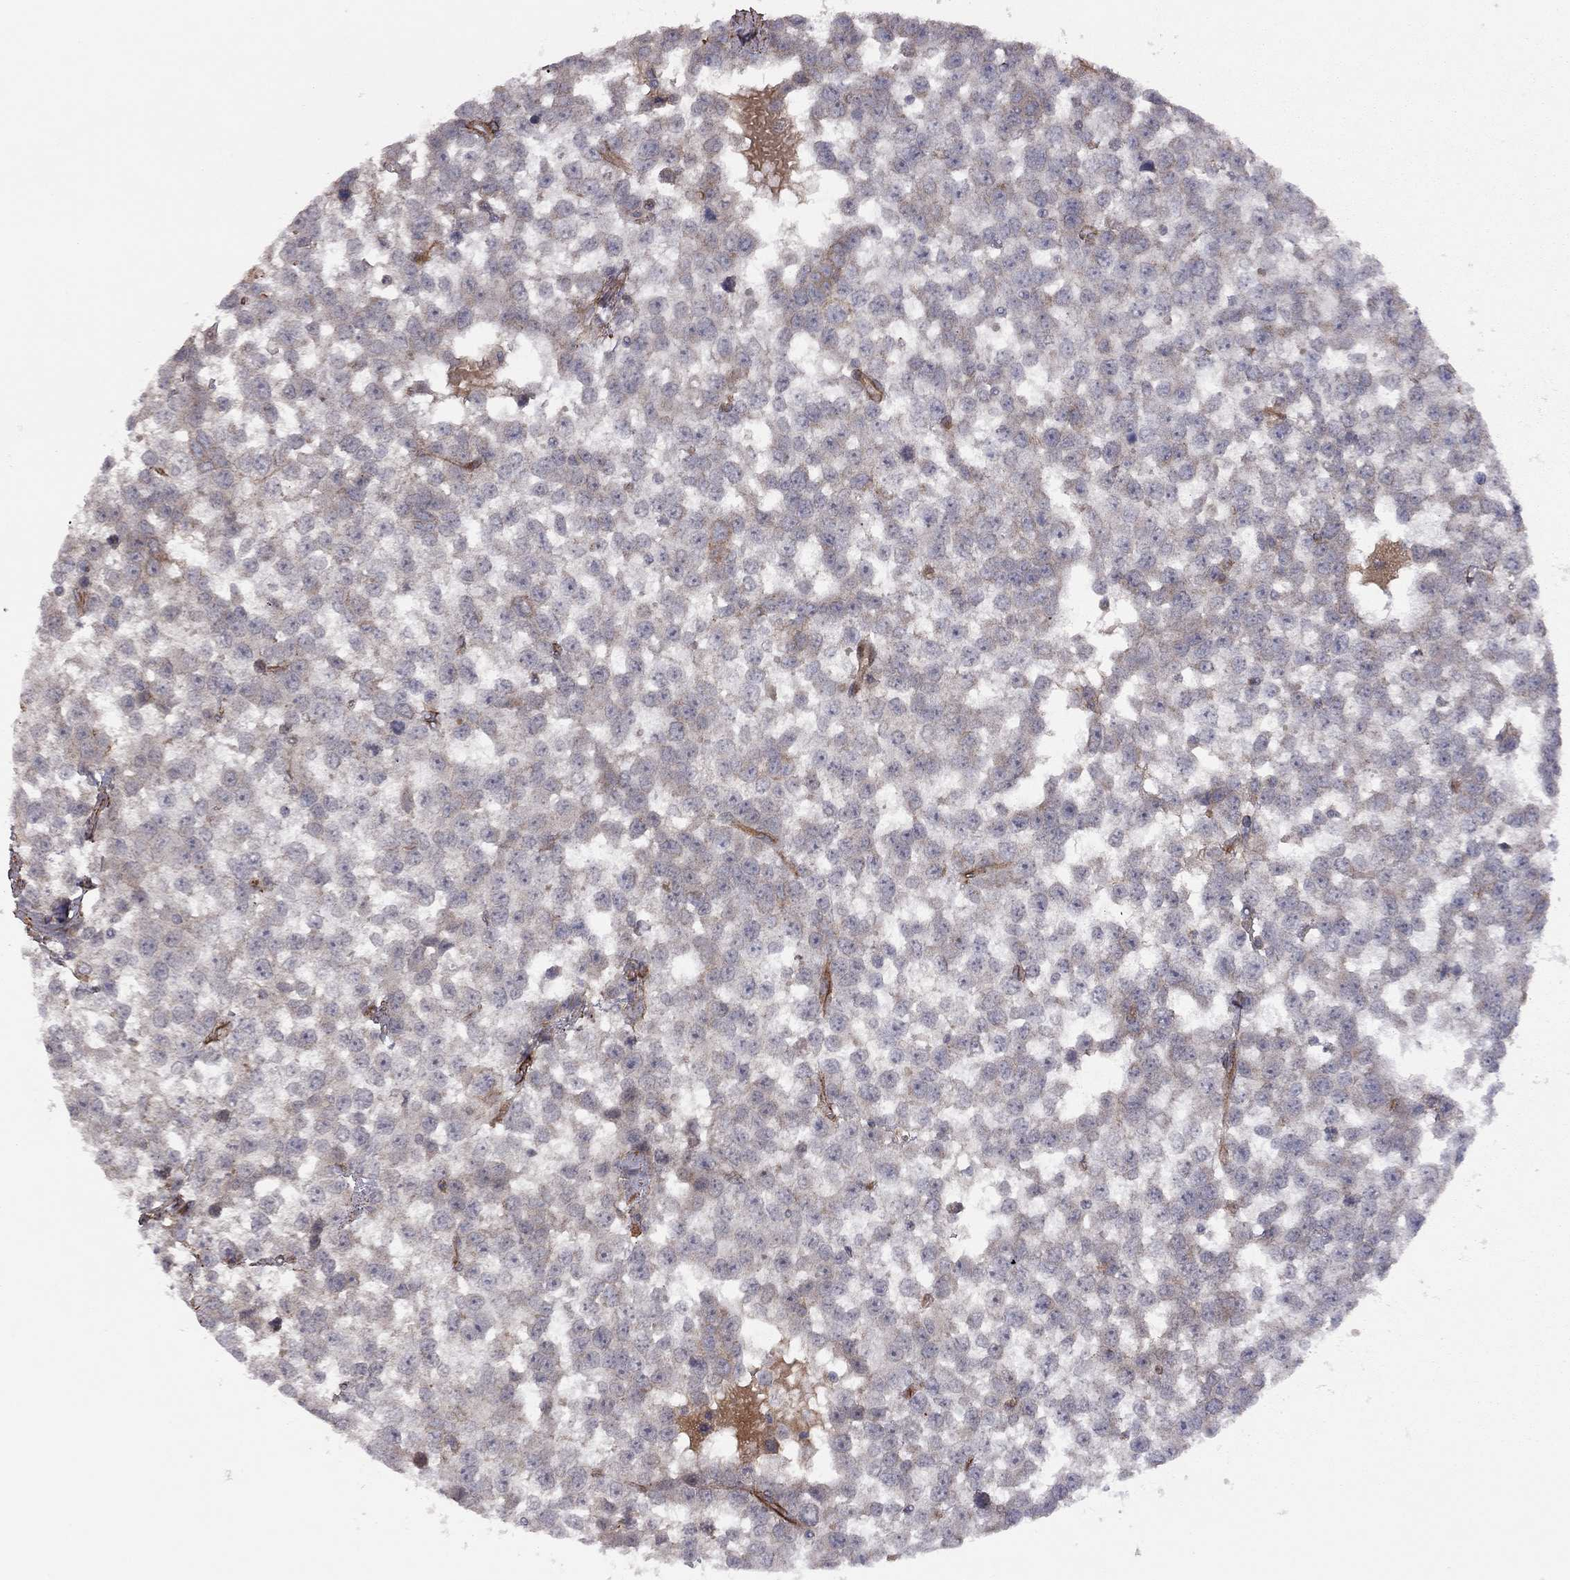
{"staining": {"intensity": "negative", "quantity": "none", "location": "none"}, "tissue": "testis cancer", "cell_type": "Tumor cells", "image_type": "cancer", "snomed": [{"axis": "morphology", "description": "Normal tissue, NOS"}, {"axis": "morphology", "description": "Seminoma, NOS"}, {"axis": "topography", "description": "Testis"}, {"axis": "topography", "description": "Epididymis"}], "caption": "Micrograph shows no significant protein expression in tumor cells of seminoma (testis). (DAB immunohistochemistry (IHC), high magnification).", "gene": "EXOC3L2", "patient": {"sex": "male", "age": 34}}